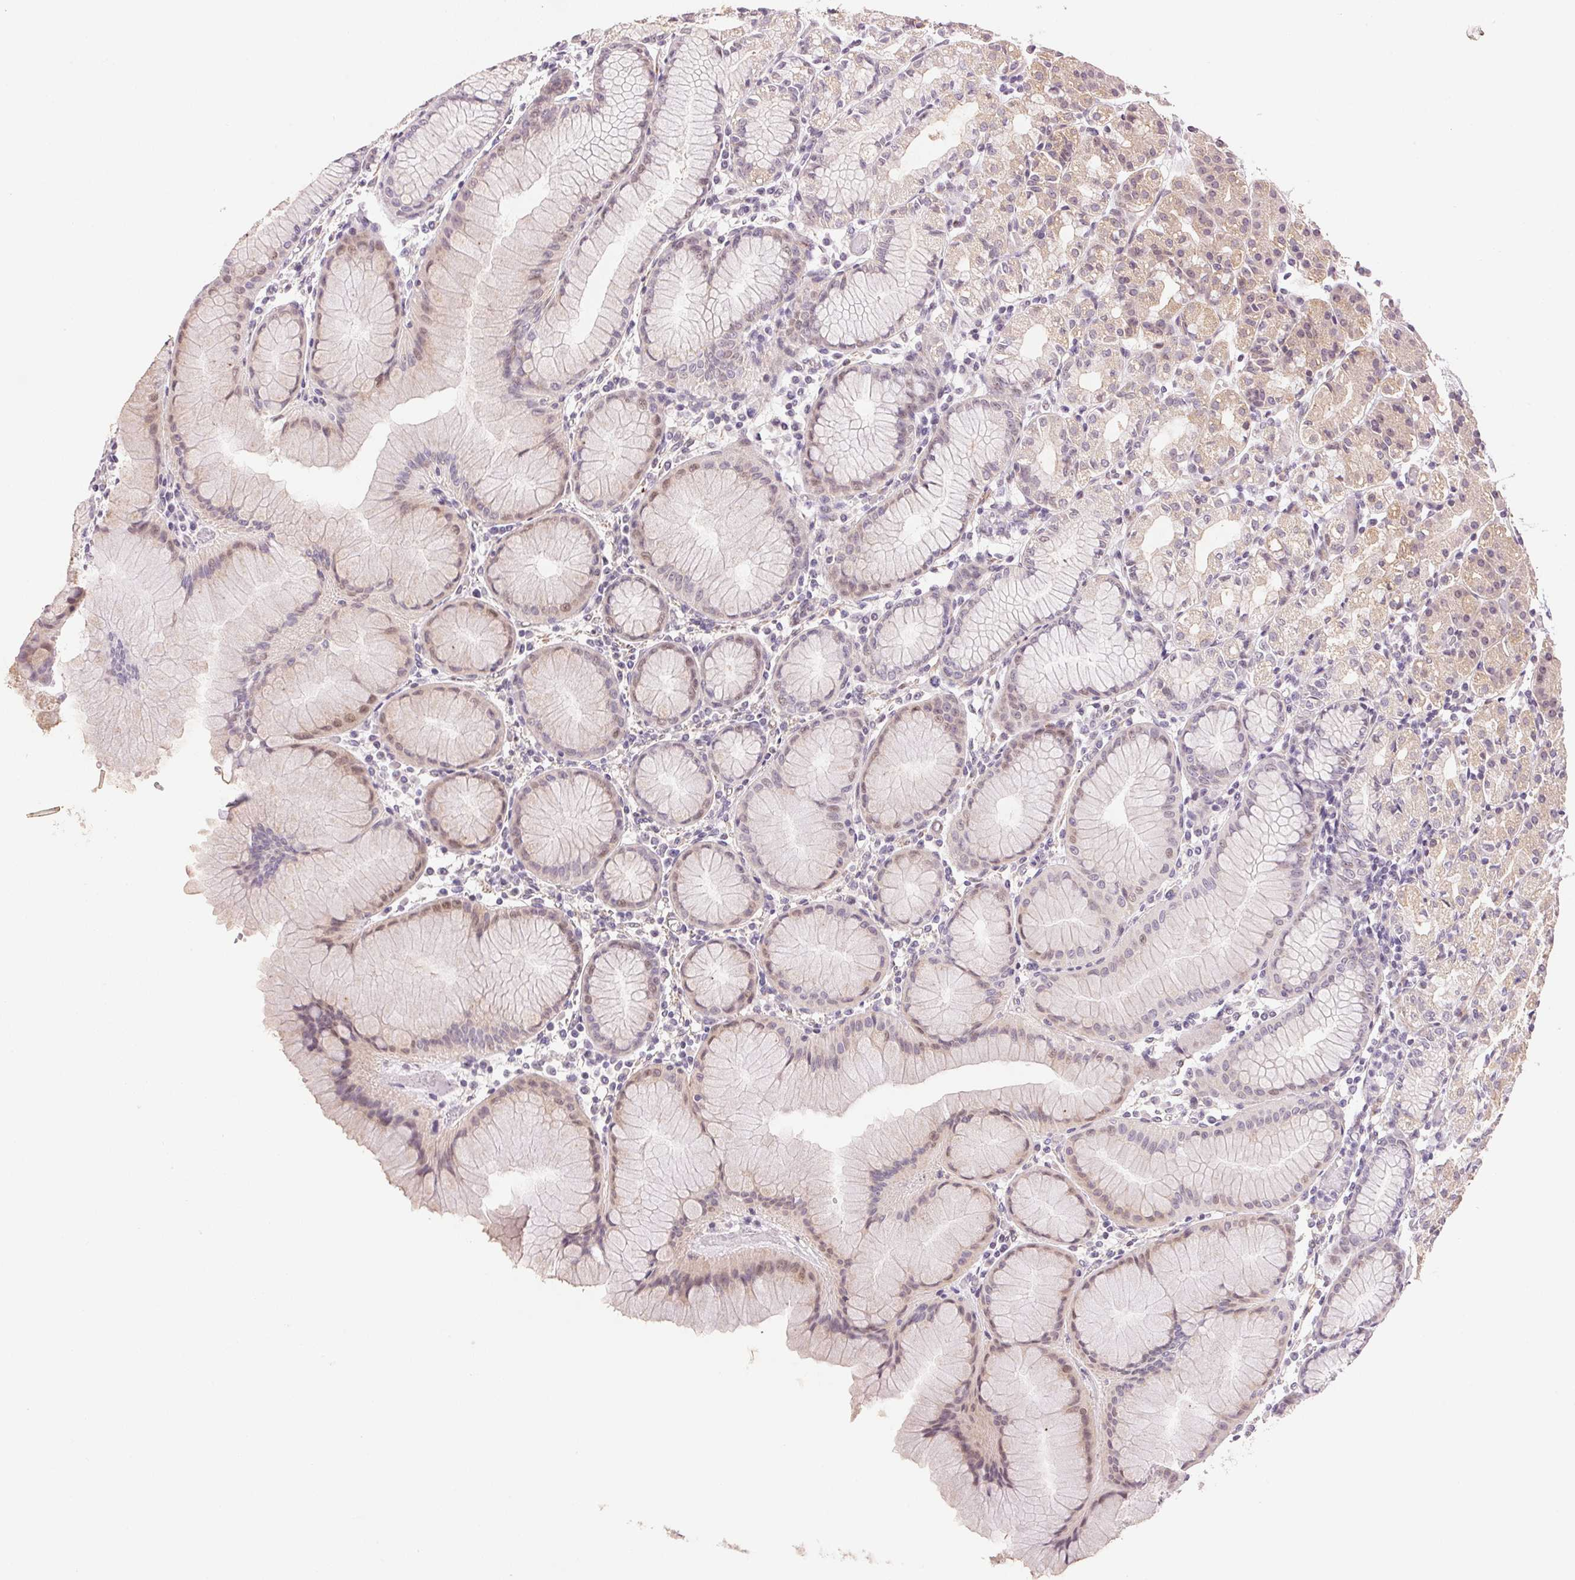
{"staining": {"intensity": "weak", "quantity": "25%-75%", "location": "cytoplasmic/membranous"}, "tissue": "stomach", "cell_type": "Glandular cells", "image_type": "normal", "snomed": [{"axis": "morphology", "description": "Normal tissue, NOS"}, {"axis": "topography", "description": "Stomach"}], "caption": "Stomach stained with DAB IHC exhibits low levels of weak cytoplasmic/membranous positivity in about 25%-75% of glandular cells.", "gene": "GYG2", "patient": {"sex": "female", "age": 57}}